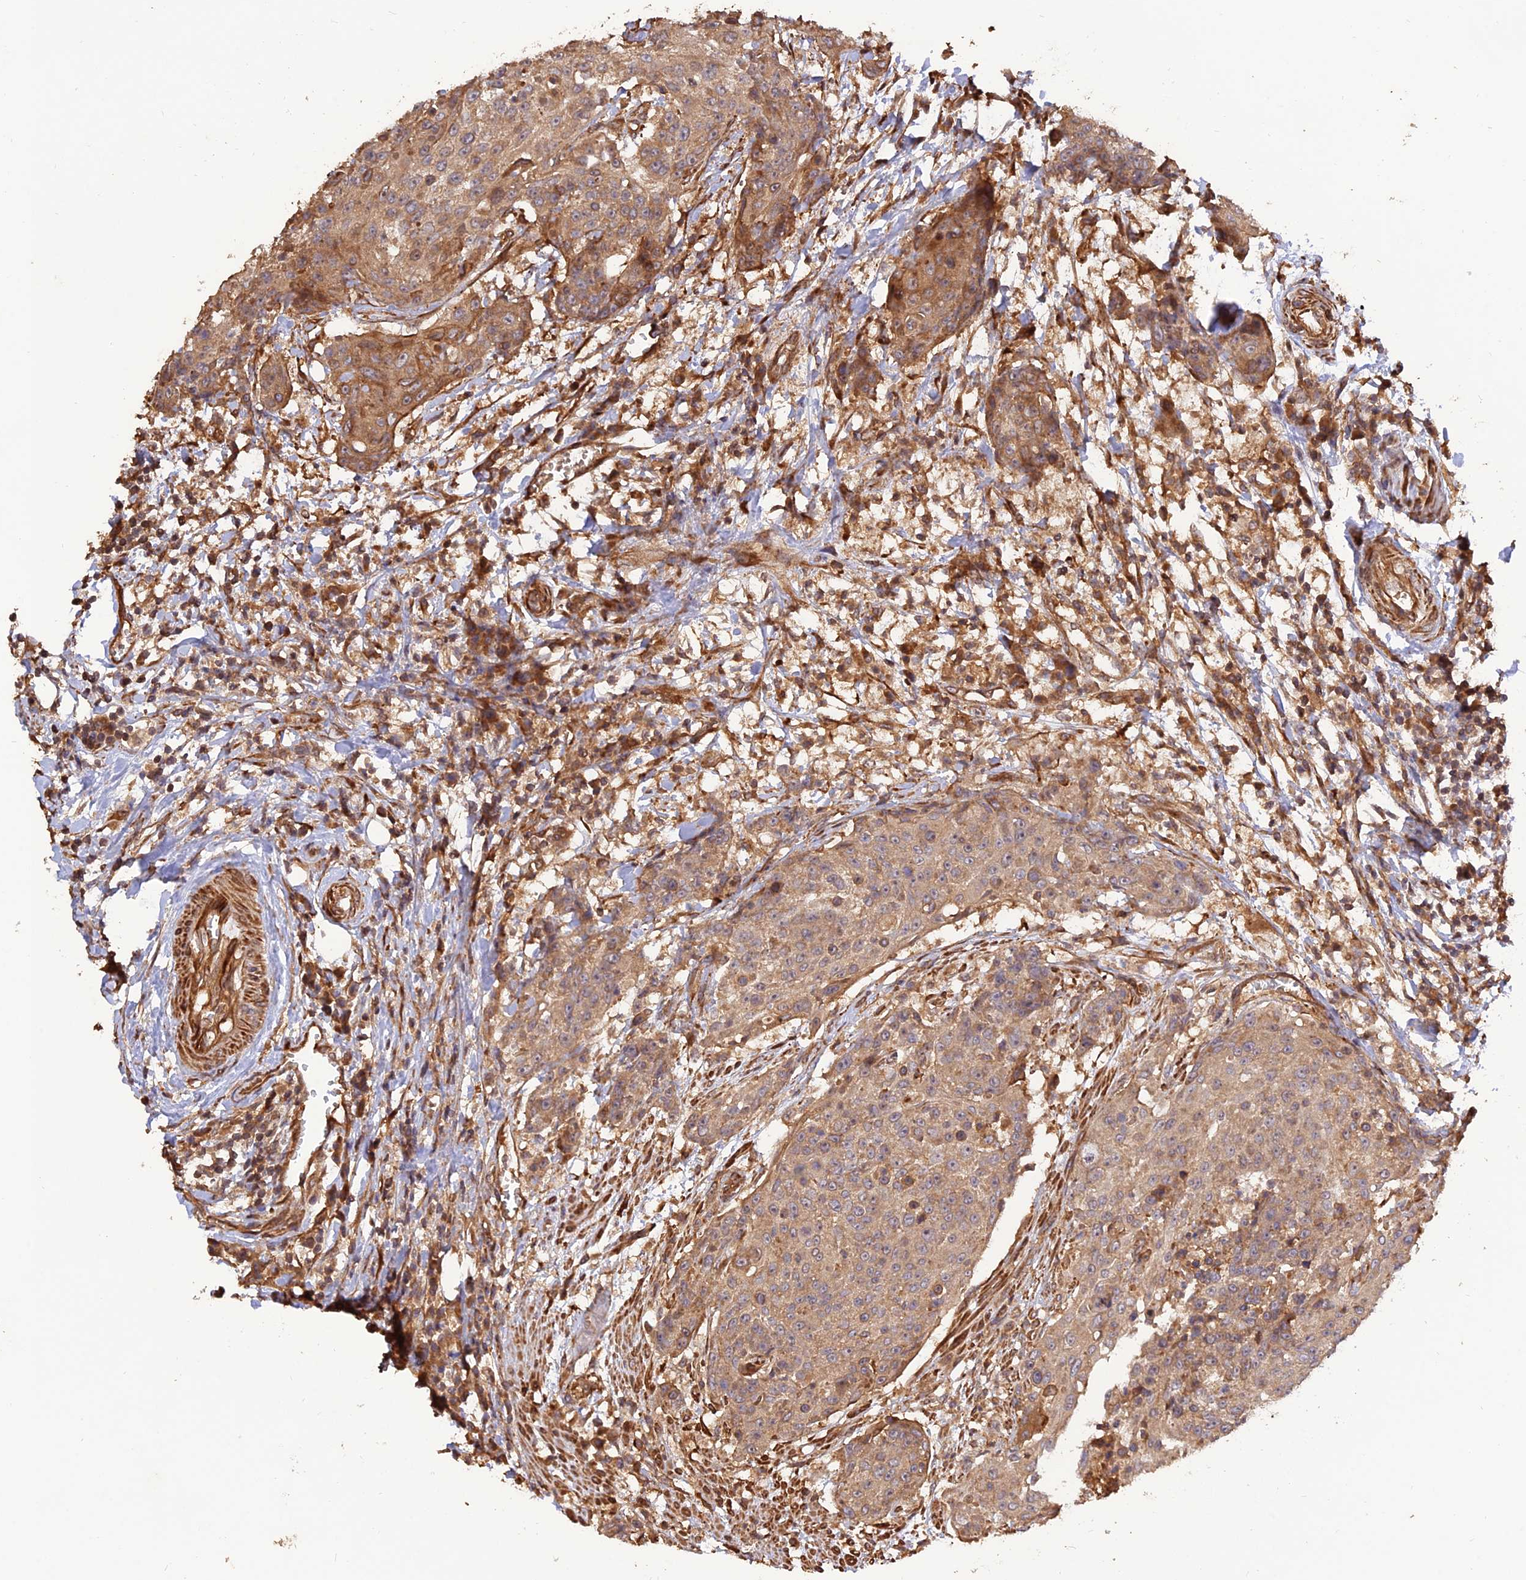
{"staining": {"intensity": "moderate", "quantity": ">75%", "location": "cytoplasmic/membranous"}, "tissue": "urothelial cancer", "cell_type": "Tumor cells", "image_type": "cancer", "snomed": [{"axis": "morphology", "description": "Urothelial carcinoma, High grade"}, {"axis": "topography", "description": "Urinary bladder"}], "caption": "IHC (DAB) staining of human high-grade urothelial carcinoma displays moderate cytoplasmic/membranous protein staining in about >75% of tumor cells. (IHC, brightfield microscopy, high magnification).", "gene": "CREBL2", "patient": {"sex": "female", "age": 63}}